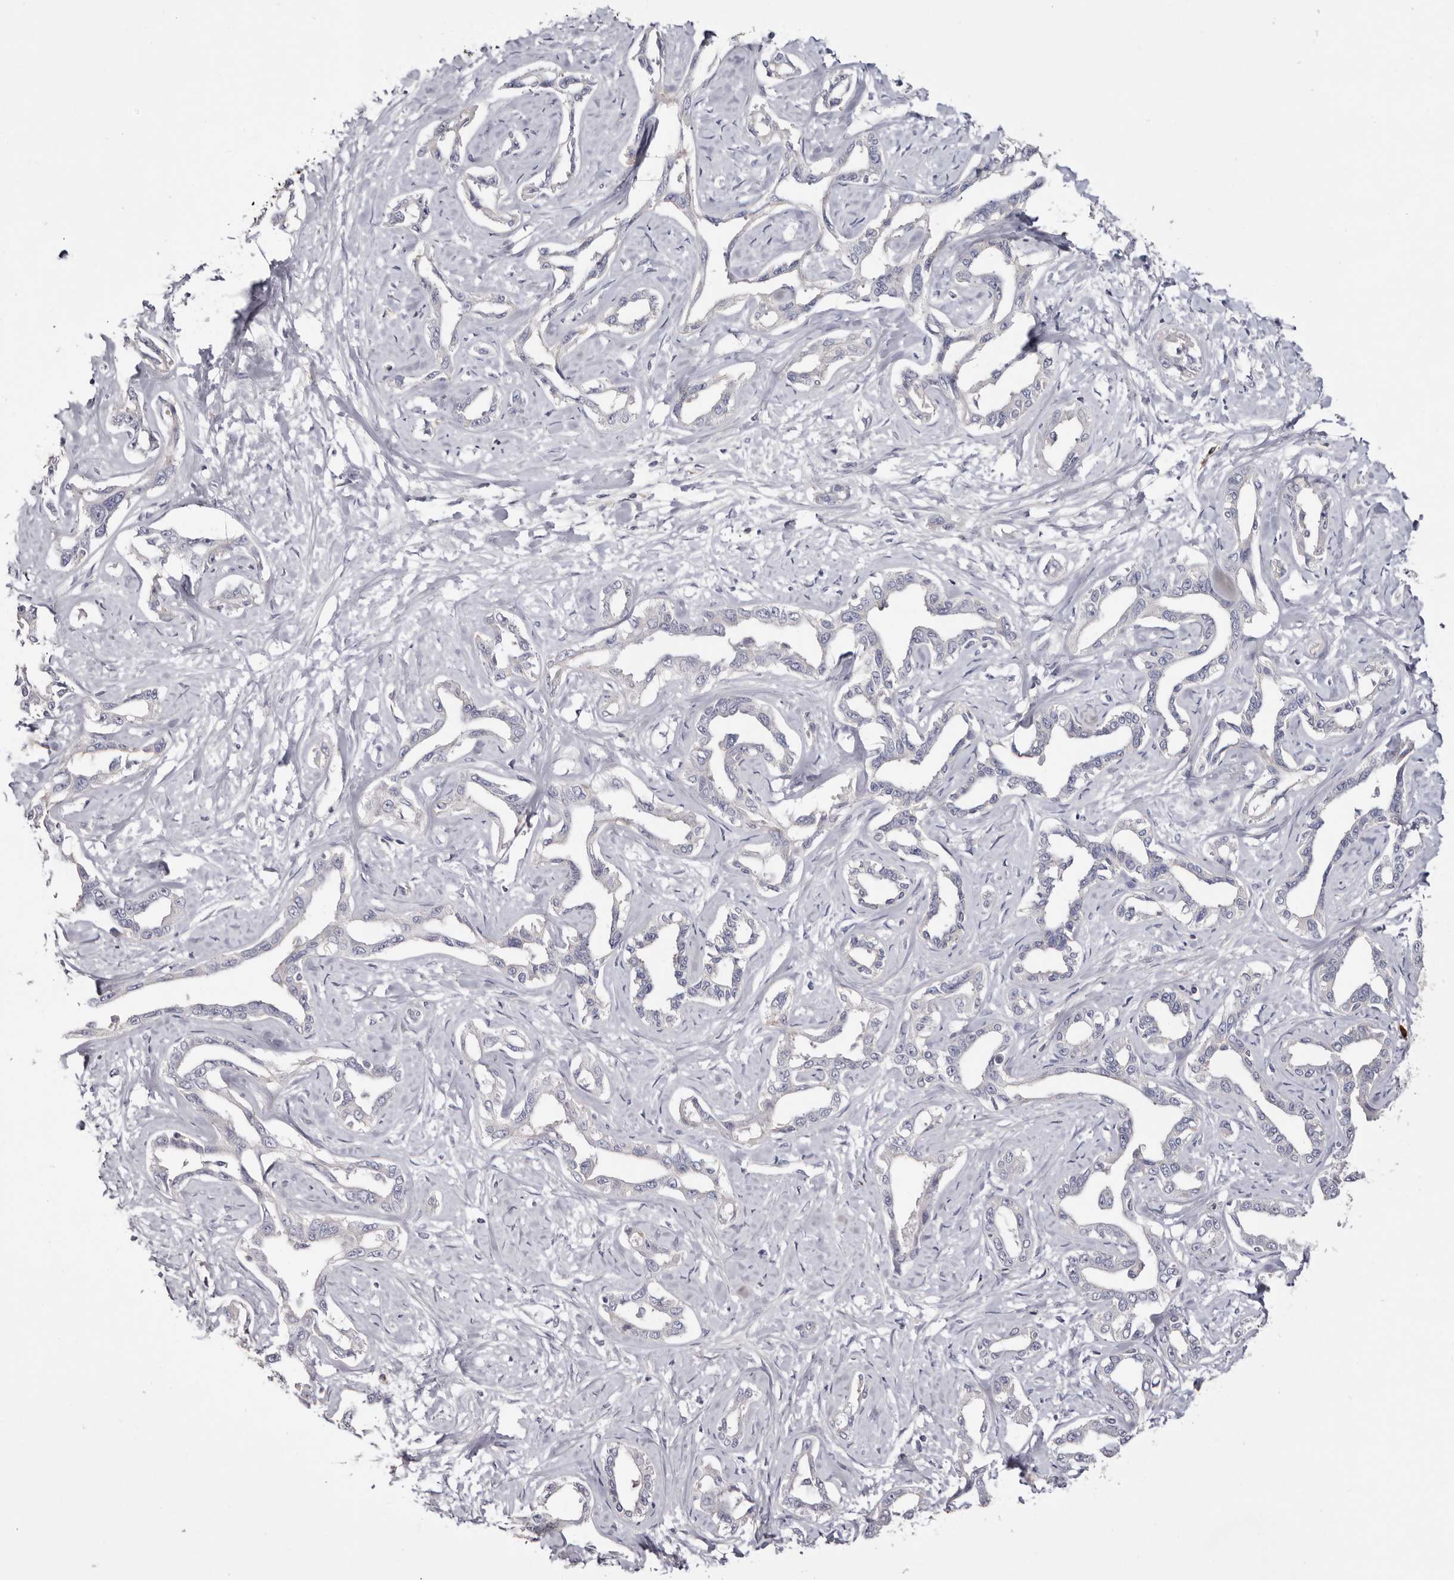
{"staining": {"intensity": "negative", "quantity": "none", "location": "none"}, "tissue": "liver cancer", "cell_type": "Tumor cells", "image_type": "cancer", "snomed": [{"axis": "morphology", "description": "Cholangiocarcinoma"}, {"axis": "topography", "description": "Liver"}], "caption": "This is a micrograph of immunohistochemistry (IHC) staining of liver cancer, which shows no positivity in tumor cells.", "gene": "S1PR5", "patient": {"sex": "male", "age": 59}}